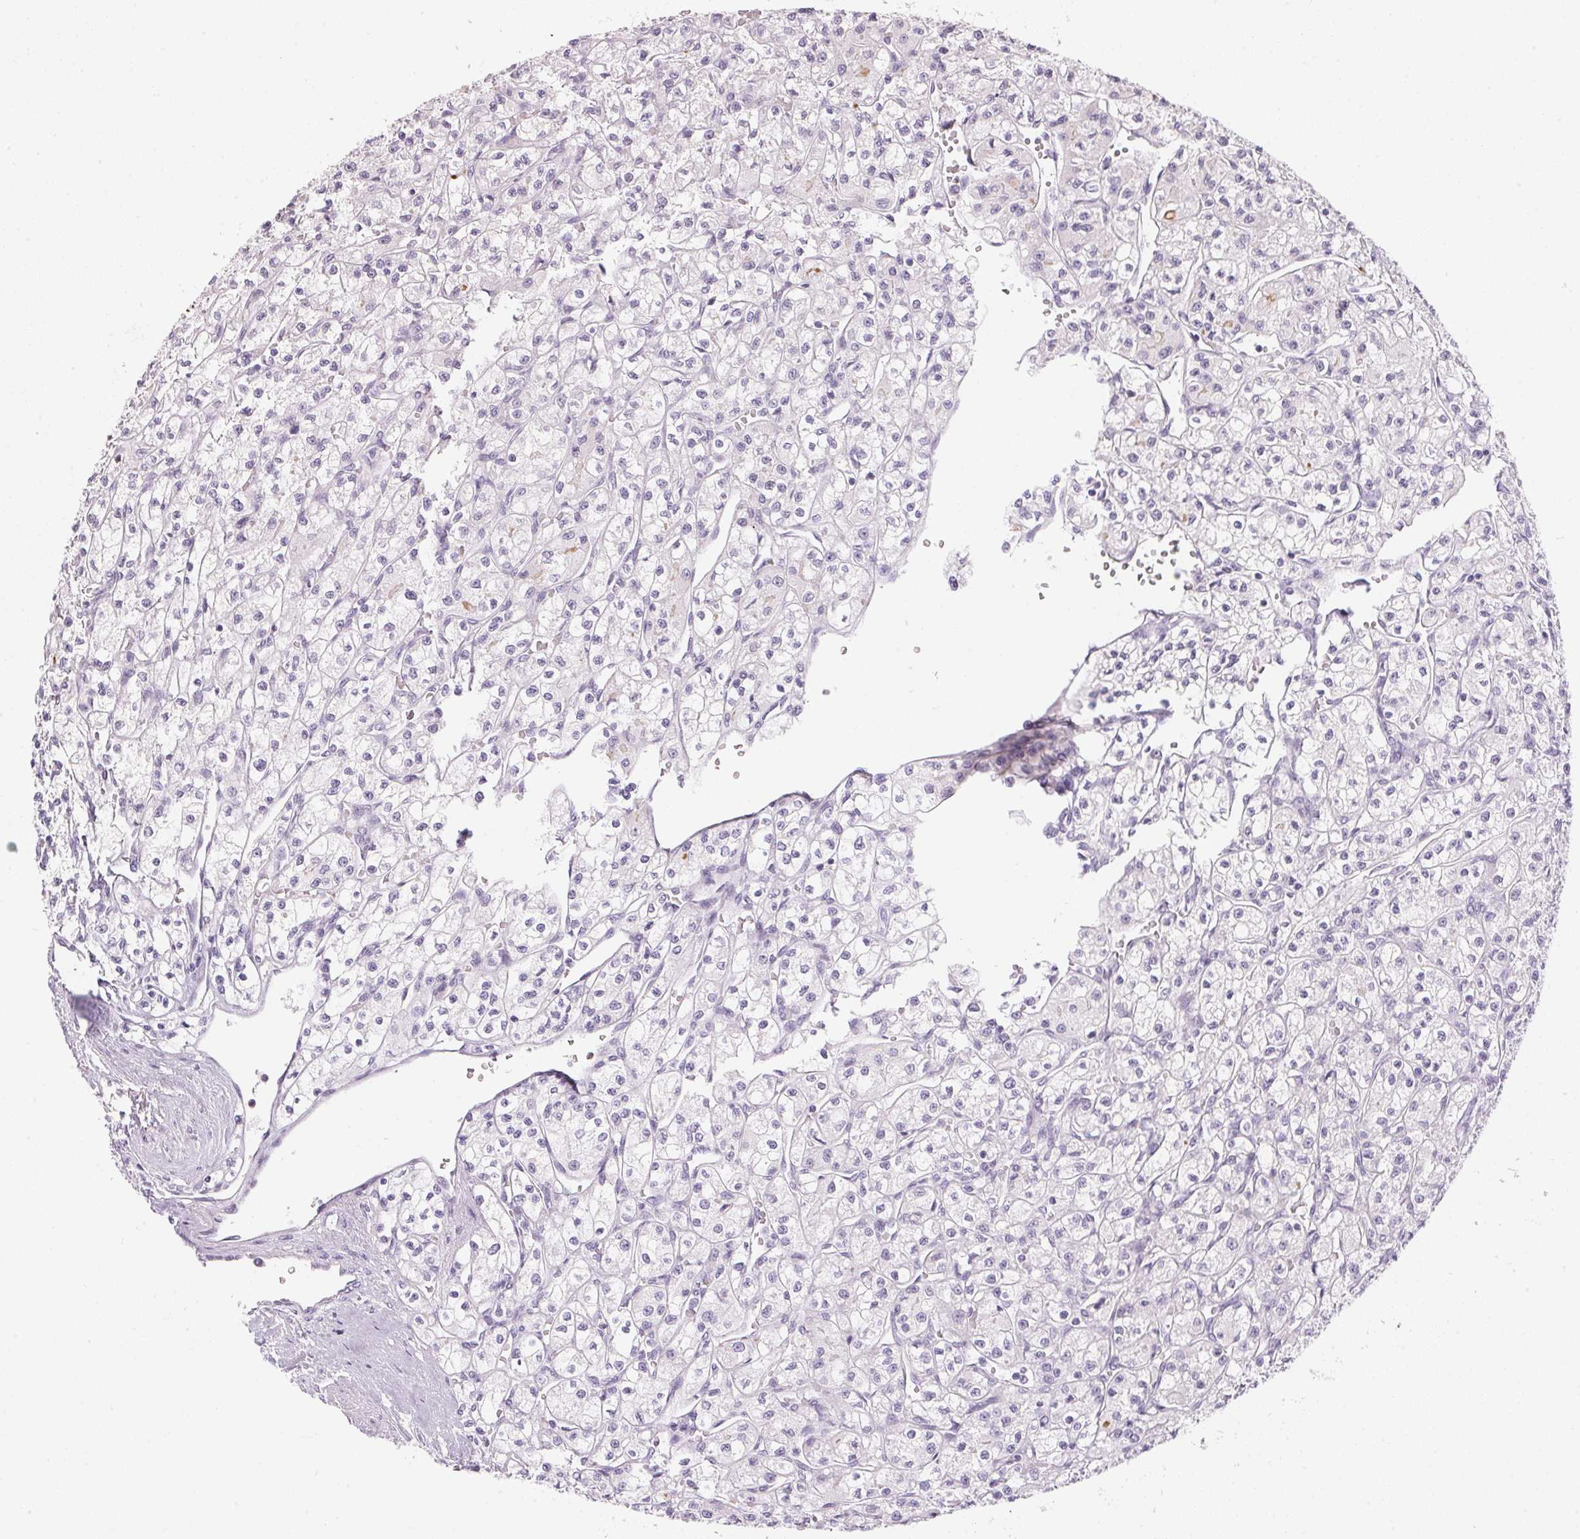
{"staining": {"intensity": "negative", "quantity": "none", "location": "none"}, "tissue": "renal cancer", "cell_type": "Tumor cells", "image_type": "cancer", "snomed": [{"axis": "morphology", "description": "Adenocarcinoma, NOS"}, {"axis": "topography", "description": "Kidney"}], "caption": "Renal cancer (adenocarcinoma) stained for a protein using immunohistochemistry (IHC) shows no staining tumor cells.", "gene": "GDAP1L1", "patient": {"sex": "female", "age": 70}}